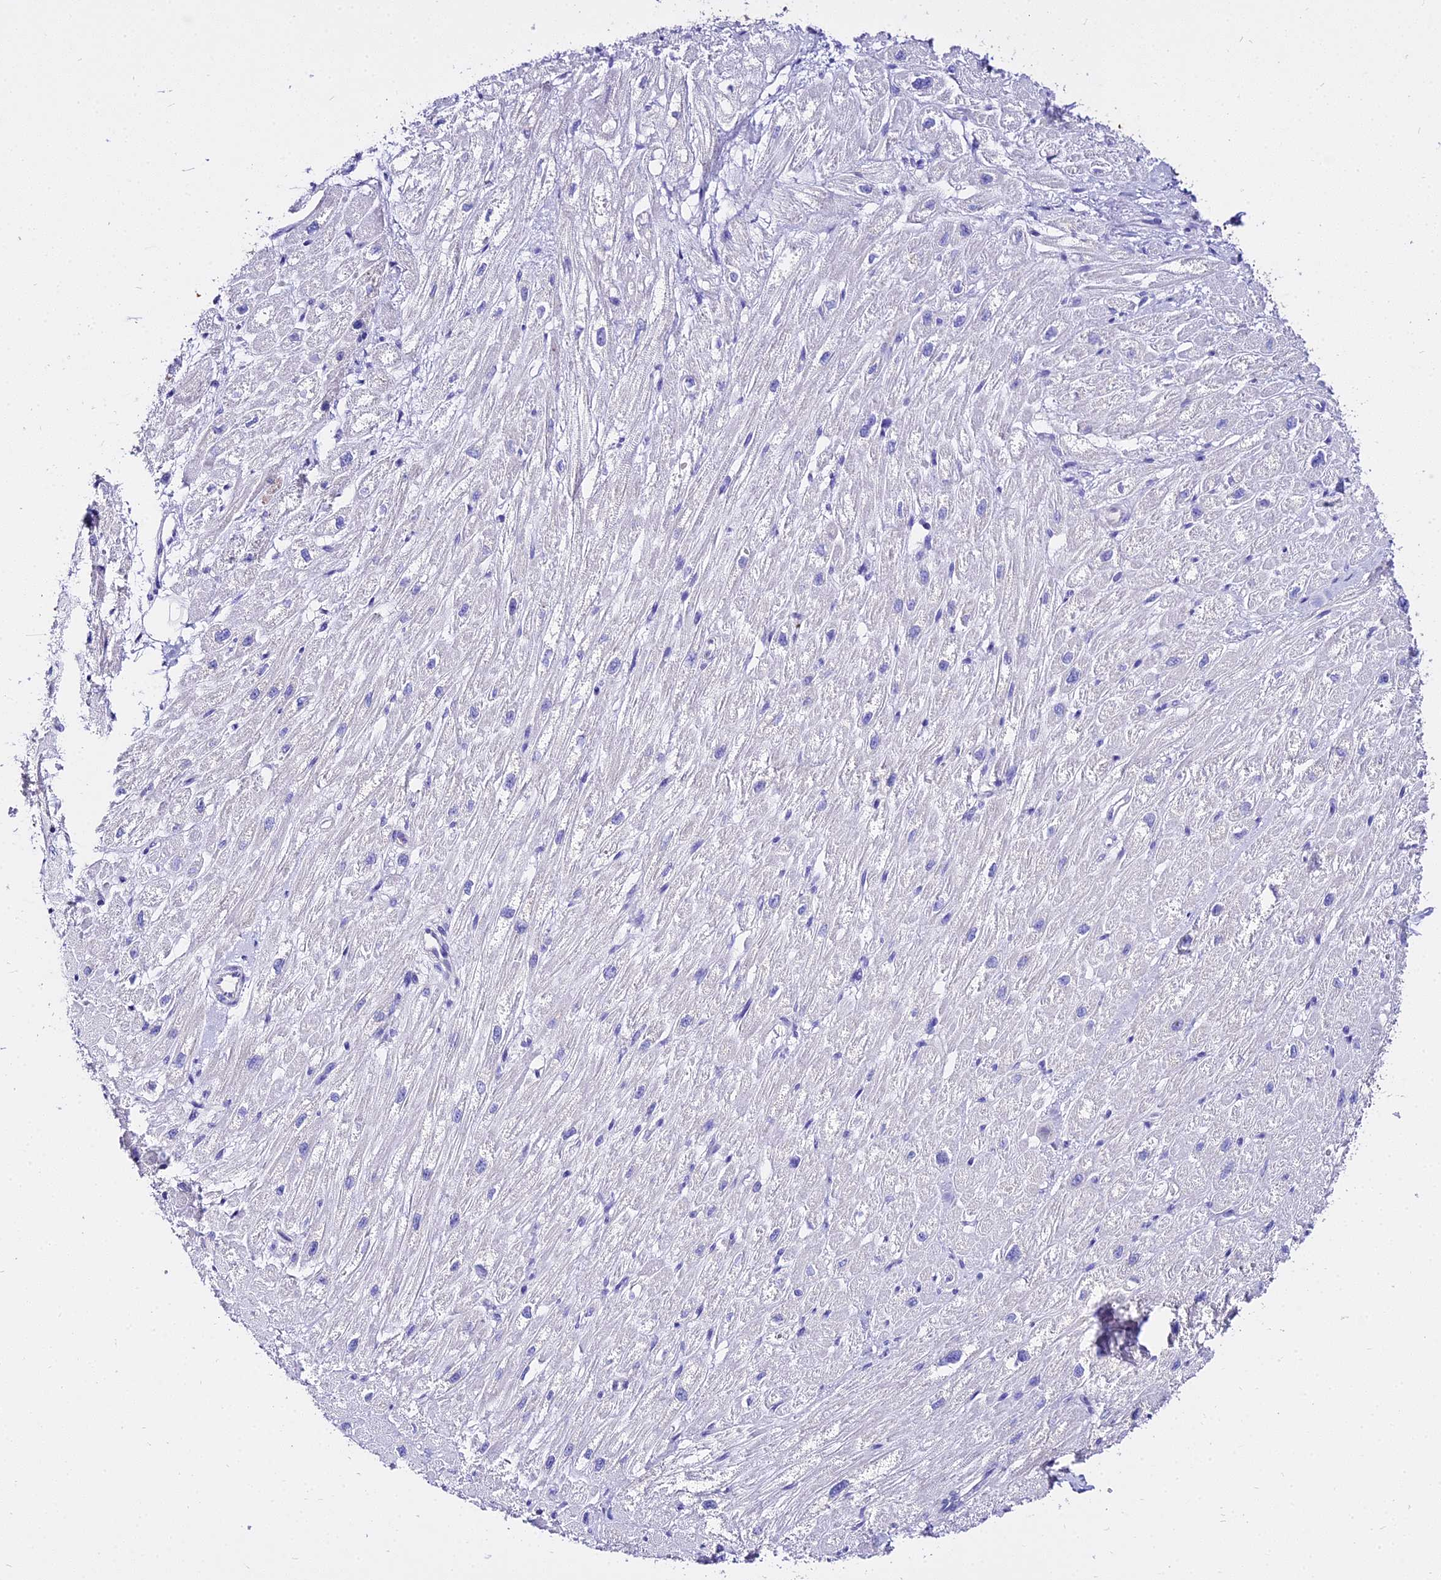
{"staining": {"intensity": "negative", "quantity": "none", "location": "none"}, "tissue": "heart muscle", "cell_type": "Cardiomyocytes", "image_type": "normal", "snomed": [{"axis": "morphology", "description": "Normal tissue, NOS"}, {"axis": "topography", "description": "Heart"}], "caption": "This is a image of IHC staining of normal heart muscle, which shows no positivity in cardiomyocytes. The staining is performed using DAB brown chromogen with nuclei counter-stained in using hematoxylin.", "gene": "TUBA1A", "patient": {"sex": "male", "age": 65}}